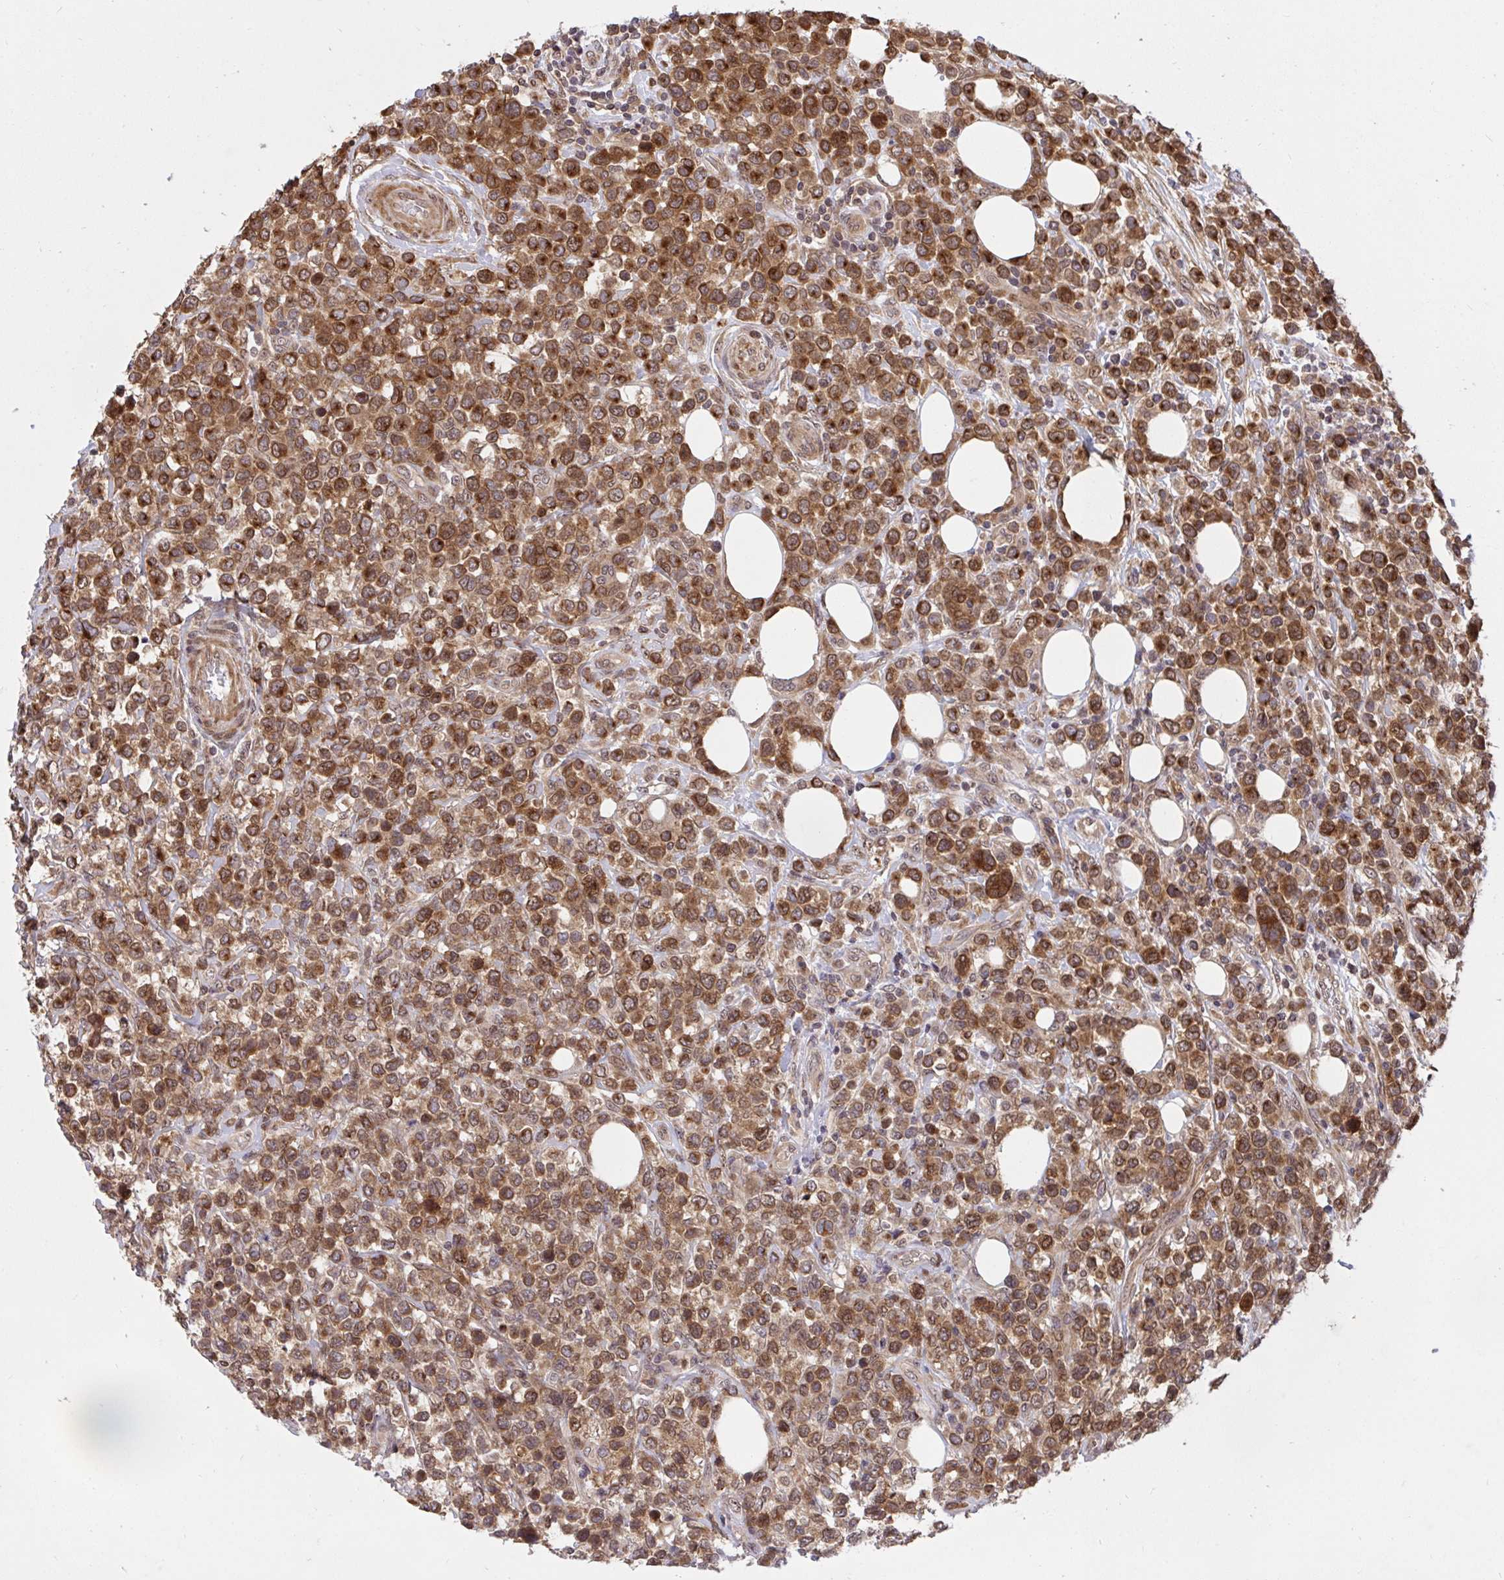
{"staining": {"intensity": "moderate", "quantity": ">75%", "location": "cytoplasmic/membranous"}, "tissue": "lymphoma", "cell_type": "Tumor cells", "image_type": "cancer", "snomed": [{"axis": "morphology", "description": "Malignant lymphoma, non-Hodgkin's type, High grade"}, {"axis": "topography", "description": "Soft tissue"}], "caption": "This histopathology image reveals malignant lymphoma, non-Hodgkin's type (high-grade) stained with immunohistochemistry to label a protein in brown. The cytoplasmic/membranous of tumor cells show moderate positivity for the protein. Nuclei are counter-stained blue.", "gene": "ERI1", "patient": {"sex": "female", "age": 56}}